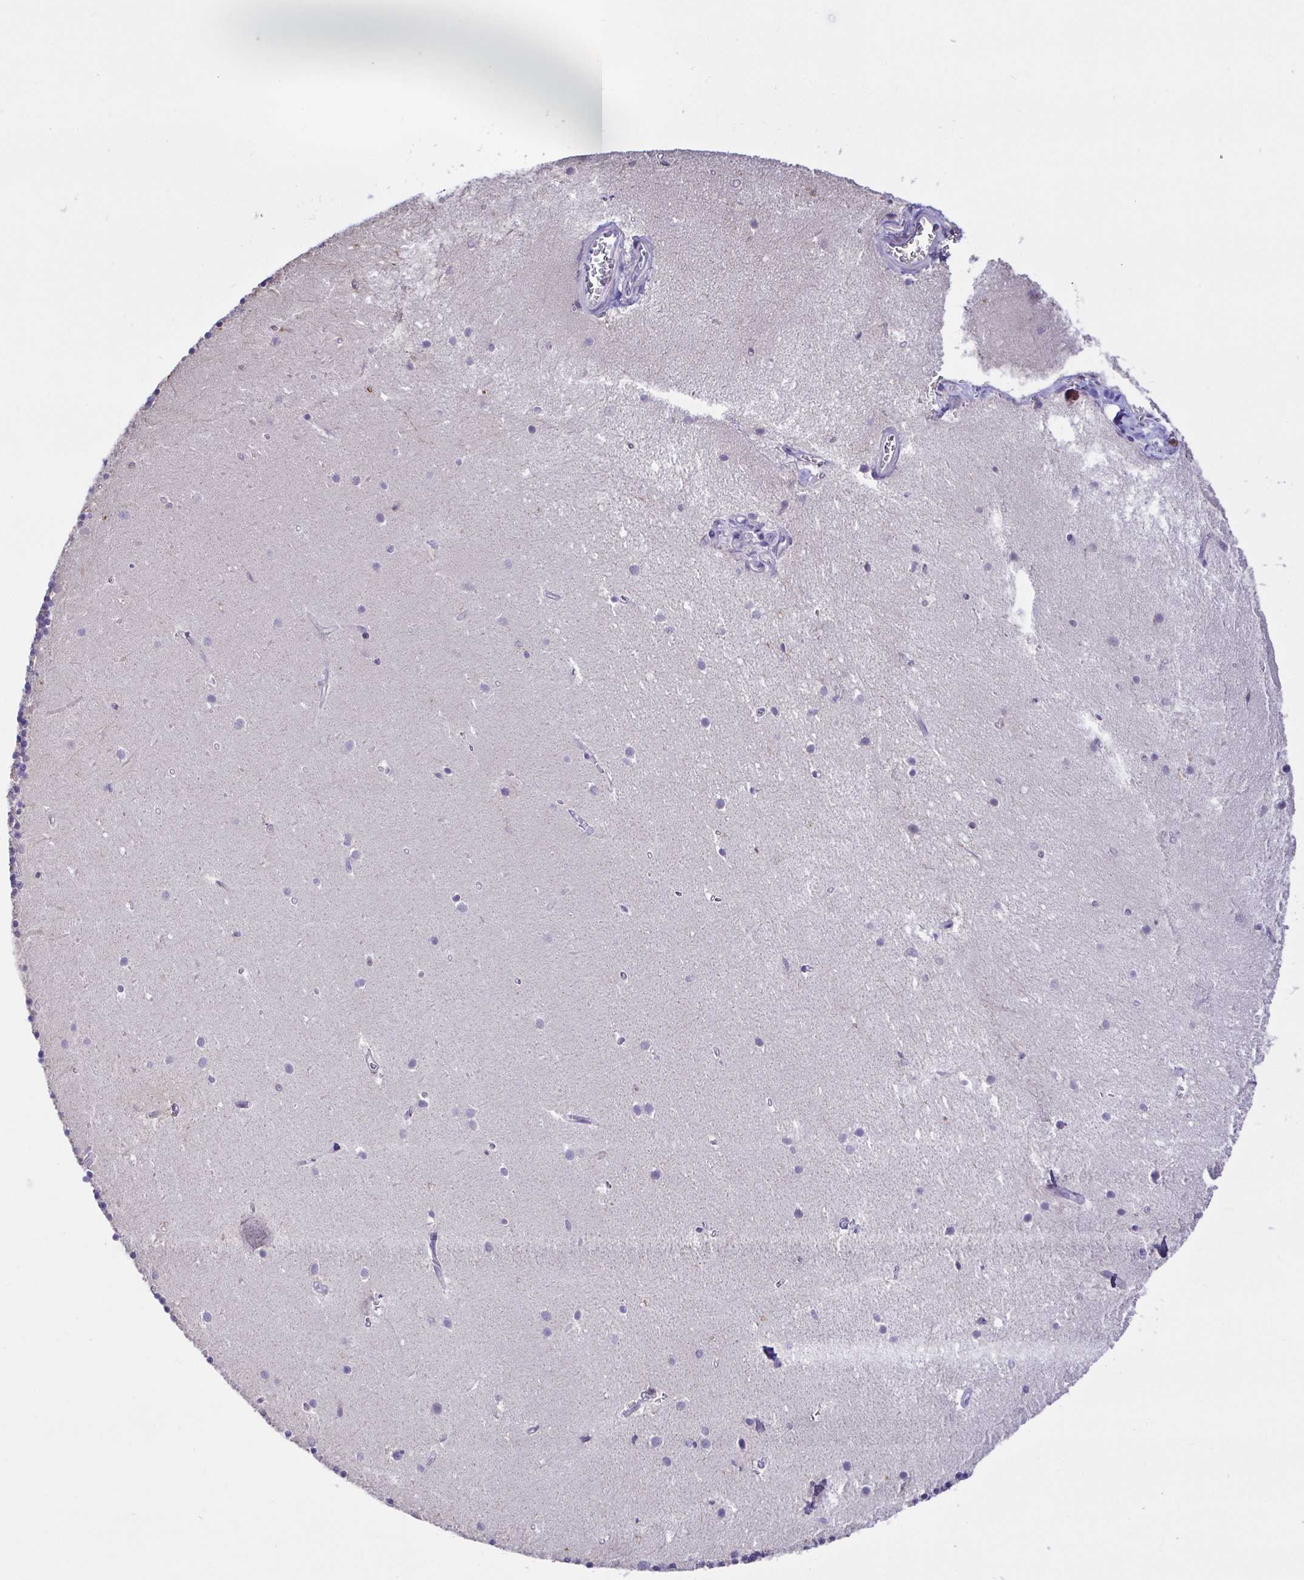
{"staining": {"intensity": "negative", "quantity": "none", "location": "none"}, "tissue": "cerebellum", "cell_type": "Cells in granular layer", "image_type": "normal", "snomed": [{"axis": "morphology", "description": "Normal tissue, NOS"}, {"axis": "topography", "description": "Cerebellum"}], "caption": "The immunohistochemistry micrograph has no significant positivity in cells in granular layer of cerebellum. Nuclei are stained in blue.", "gene": "SKAP1", "patient": {"sex": "male", "age": 54}}